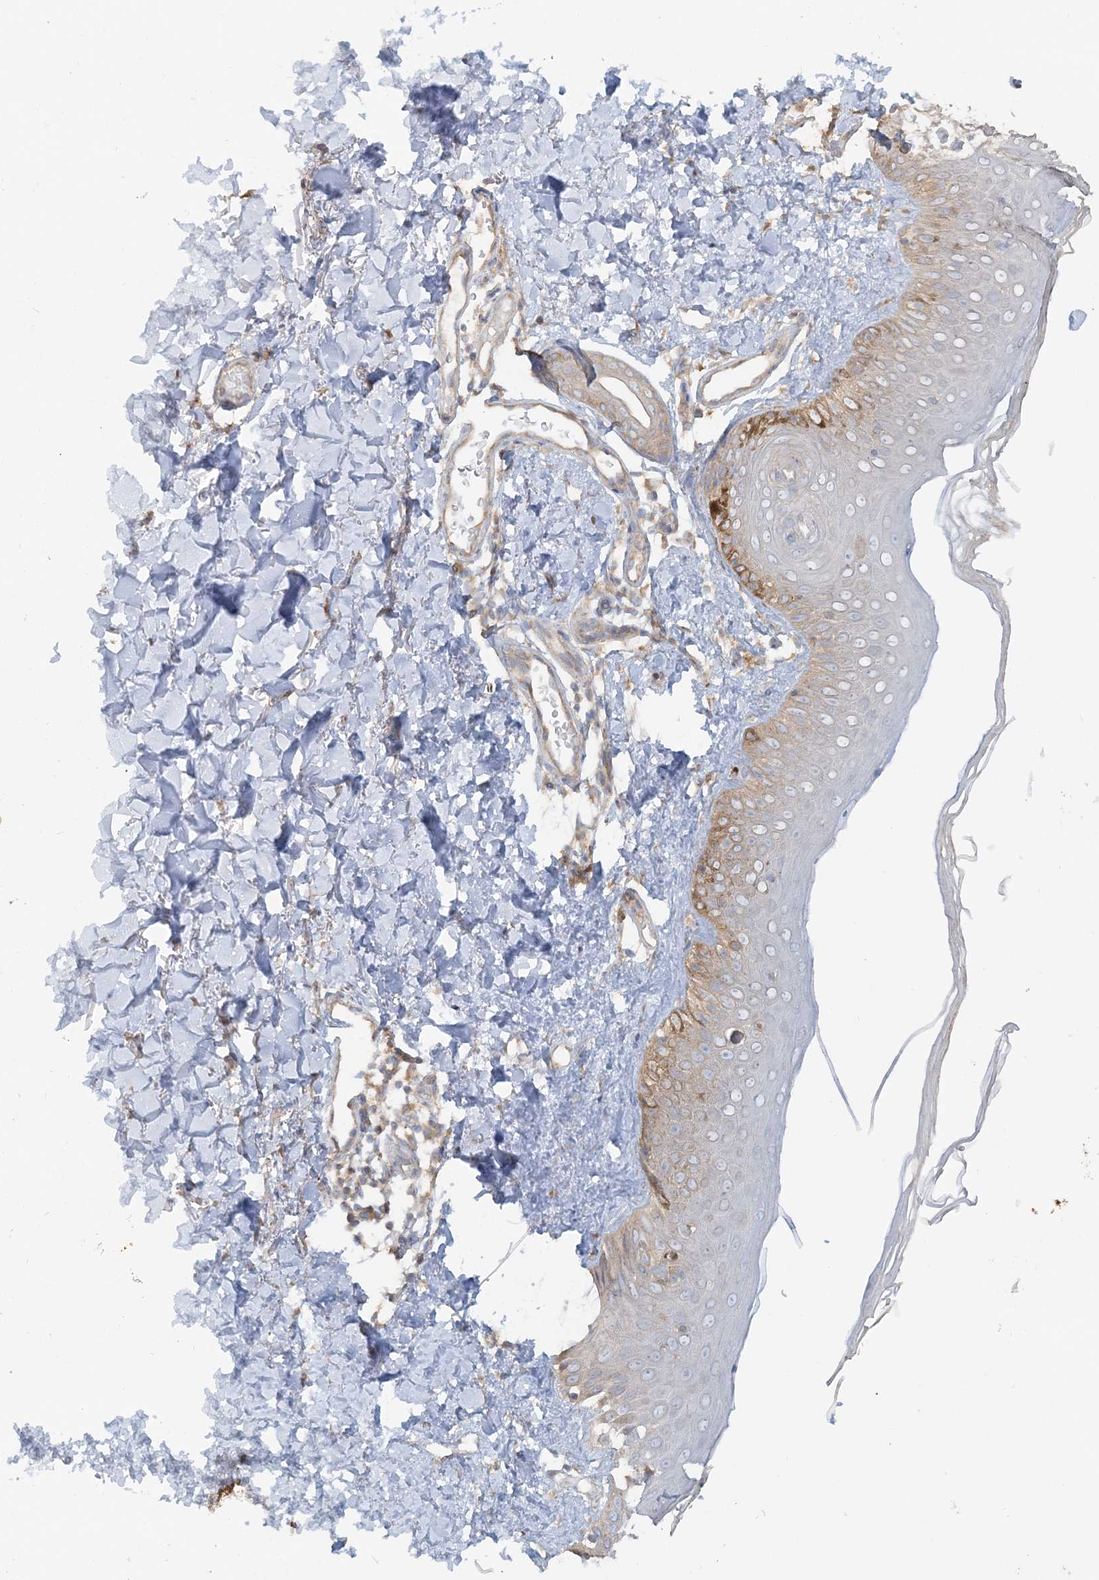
{"staining": {"intensity": "negative", "quantity": "none", "location": "none"}, "tissue": "skin", "cell_type": "Fibroblasts", "image_type": "normal", "snomed": [{"axis": "morphology", "description": "Normal tissue, NOS"}, {"axis": "topography", "description": "Skin"}], "caption": "Image shows no protein staining in fibroblasts of benign skin.", "gene": "TBC1D5", "patient": {"sex": "male", "age": 52}}